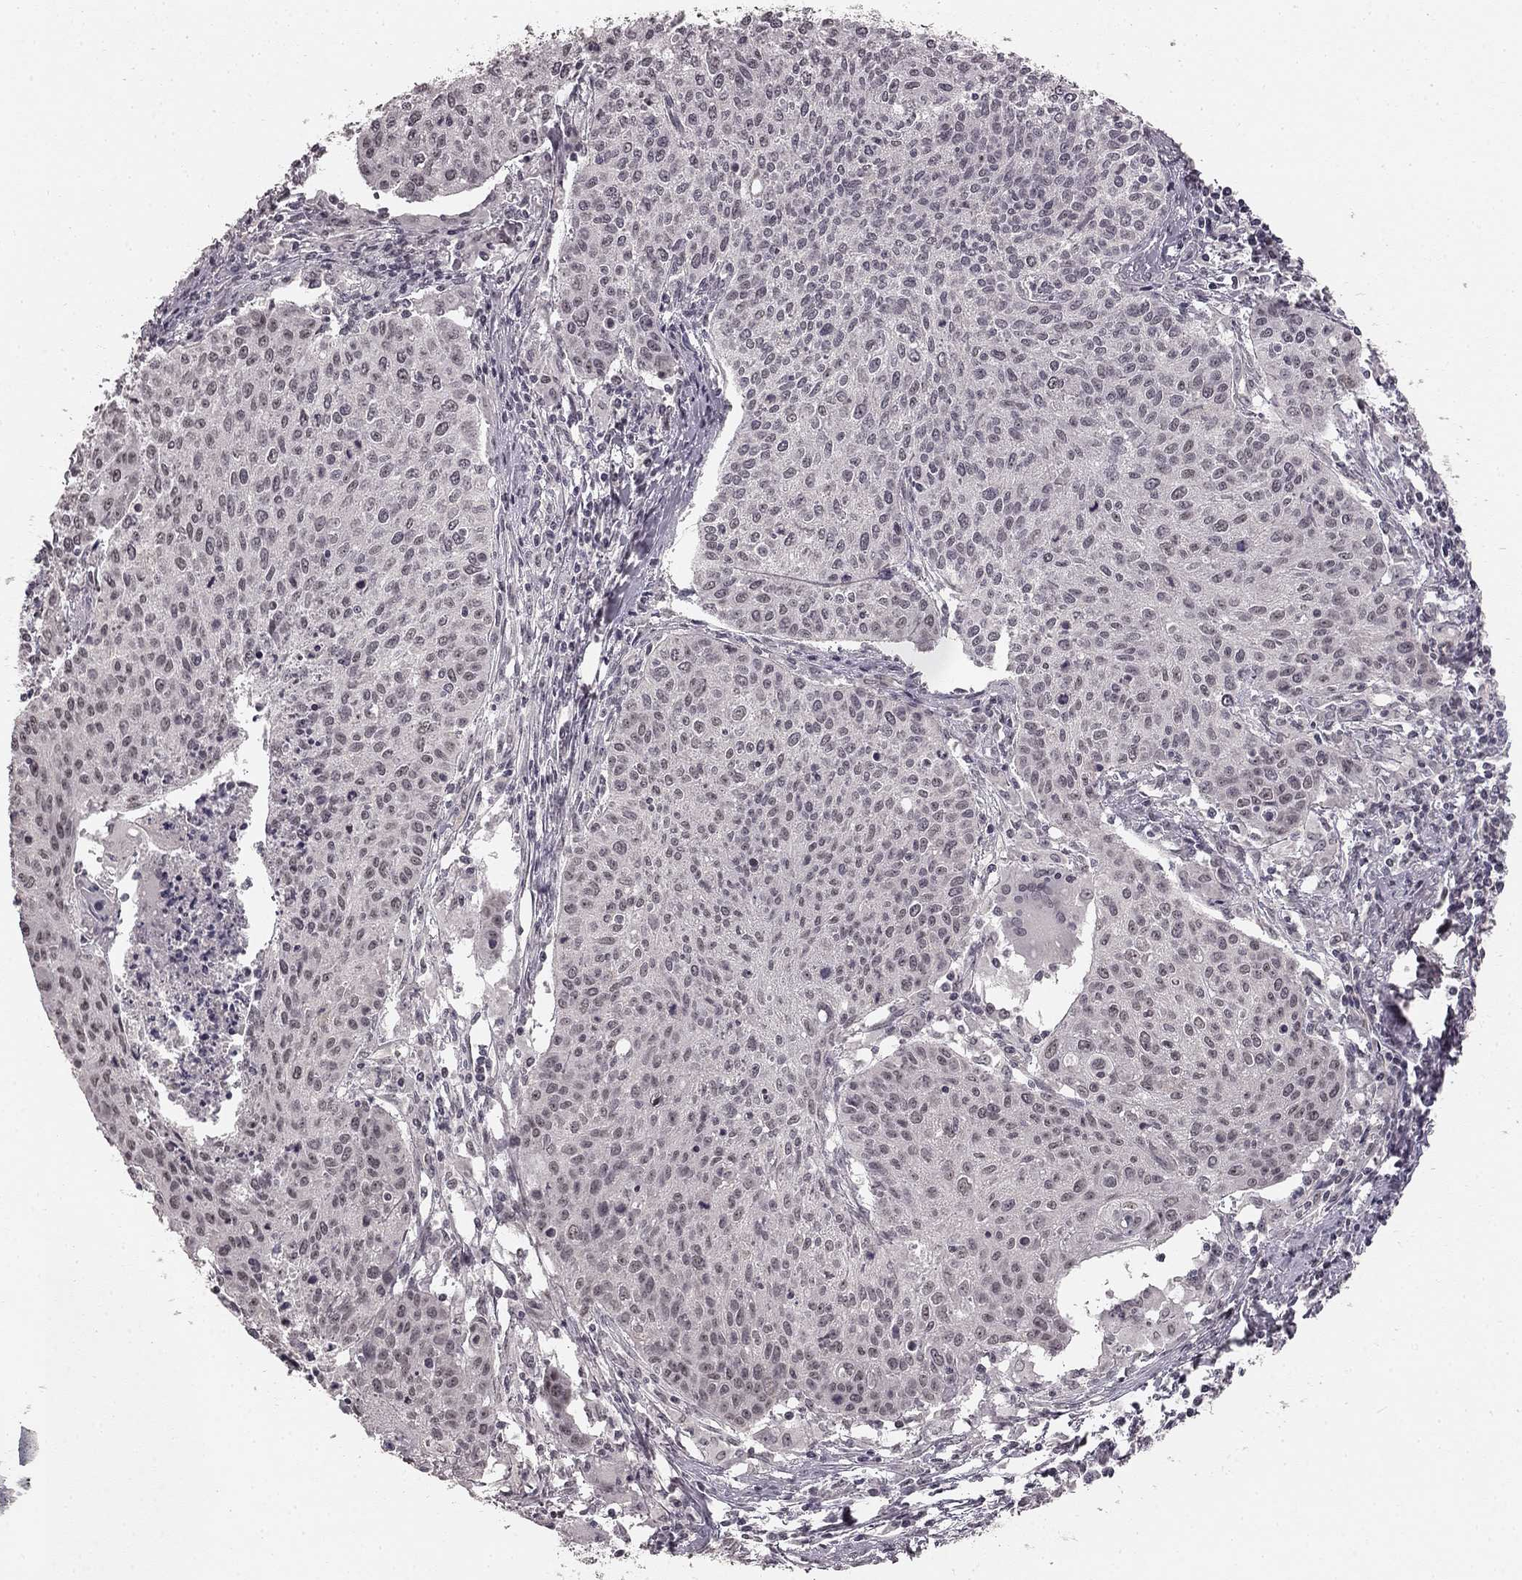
{"staining": {"intensity": "negative", "quantity": "none", "location": "none"}, "tissue": "cervical cancer", "cell_type": "Tumor cells", "image_type": "cancer", "snomed": [{"axis": "morphology", "description": "Squamous cell carcinoma, NOS"}, {"axis": "topography", "description": "Cervix"}], "caption": "Tumor cells are negative for brown protein staining in cervical squamous cell carcinoma.", "gene": "HCN4", "patient": {"sex": "female", "age": 38}}